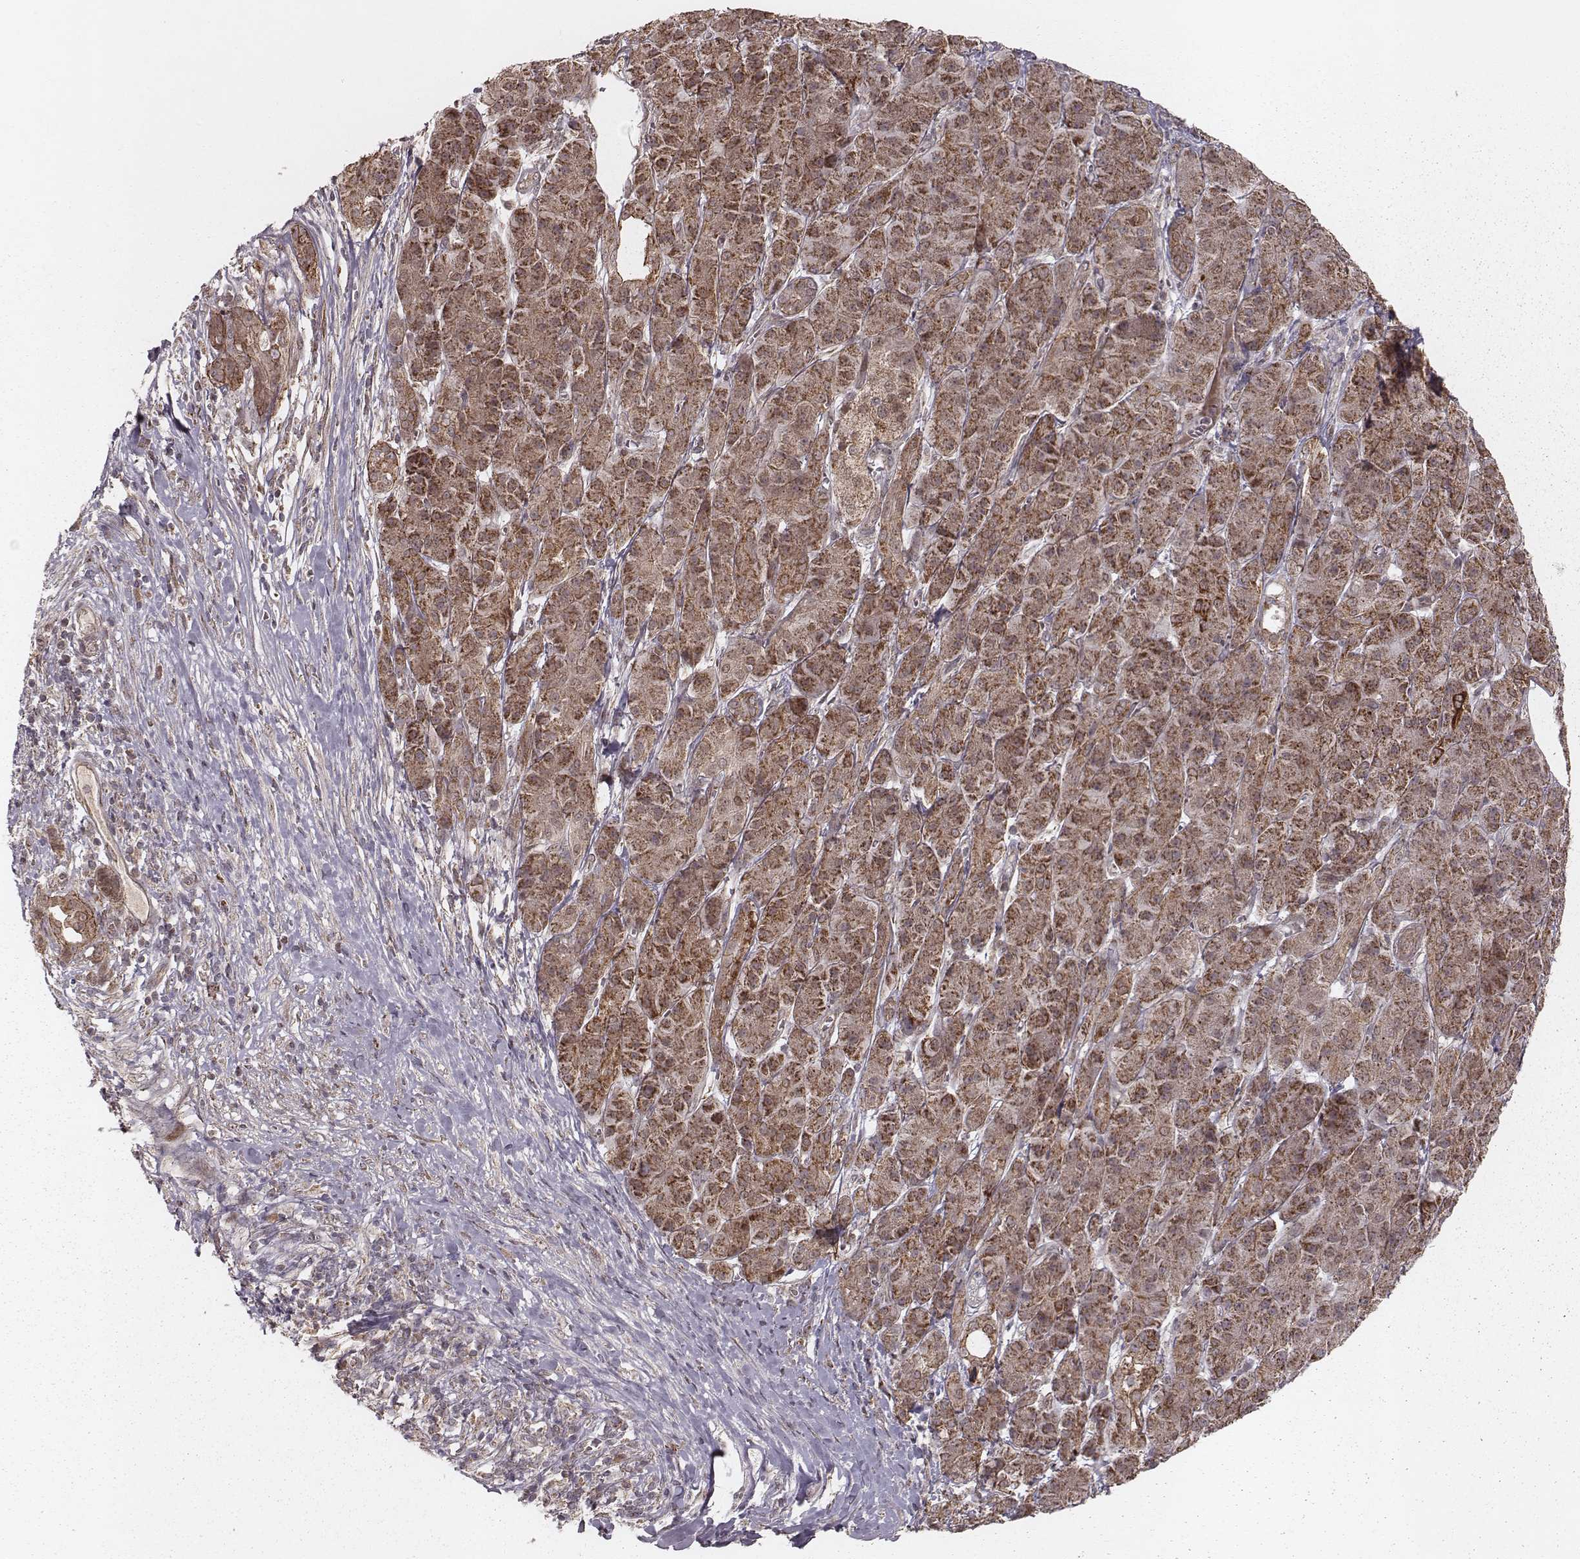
{"staining": {"intensity": "moderate", "quantity": ">75%", "location": "cytoplasmic/membranous"}, "tissue": "pancreatic cancer", "cell_type": "Tumor cells", "image_type": "cancer", "snomed": [{"axis": "morphology", "description": "Adenocarcinoma, NOS"}, {"axis": "topography", "description": "Pancreas"}], "caption": "This is an image of immunohistochemistry (IHC) staining of pancreatic cancer, which shows moderate staining in the cytoplasmic/membranous of tumor cells.", "gene": "NDUFA7", "patient": {"sex": "male", "age": 61}}